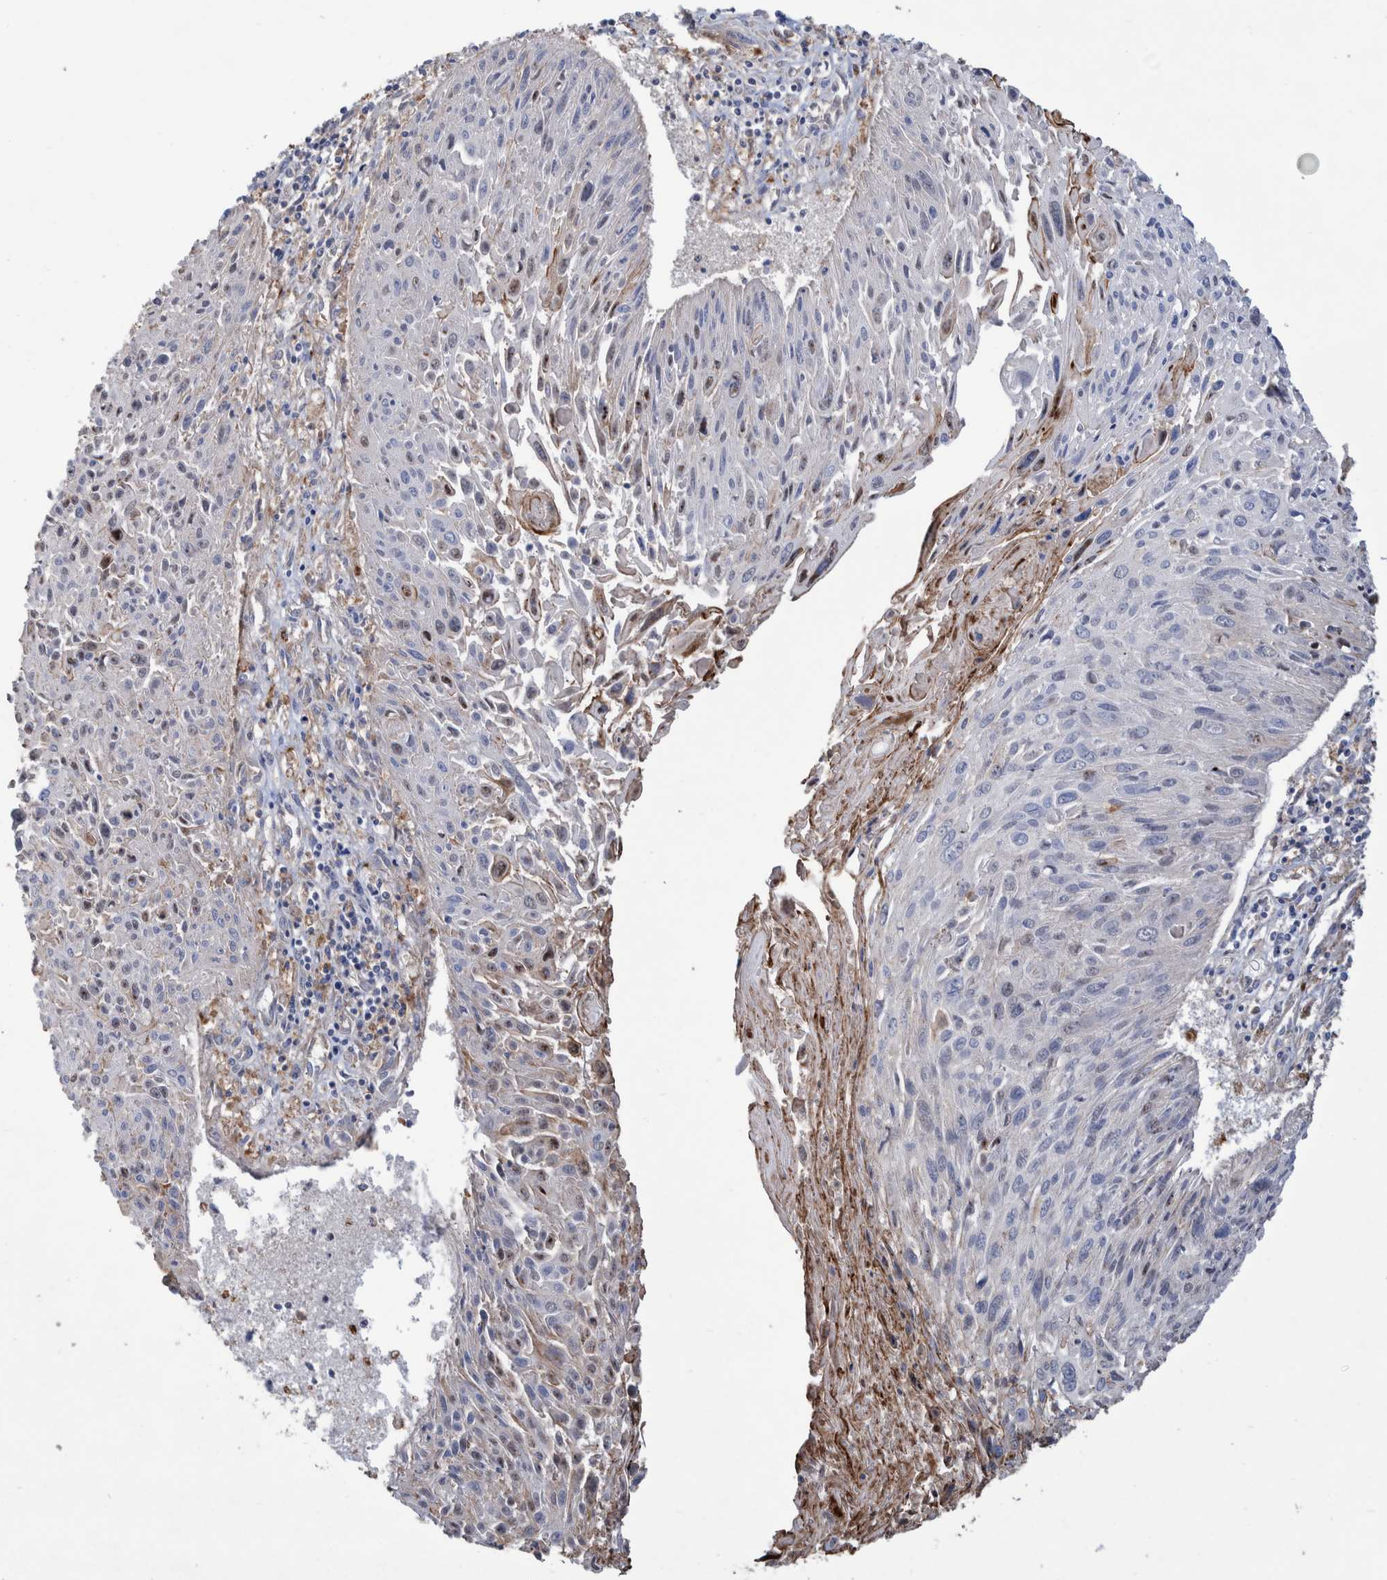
{"staining": {"intensity": "negative", "quantity": "none", "location": "none"}, "tissue": "cervical cancer", "cell_type": "Tumor cells", "image_type": "cancer", "snomed": [{"axis": "morphology", "description": "Squamous cell carcinoma, NOS"}, {"axis": "topography", "description": "Cervix"}], "caption": "Tumor cells show no significant protein expression in squamous cell carcinoma (cervical).", "gene": "DECR1", "patient": {"sex": "female", "age": 51}}